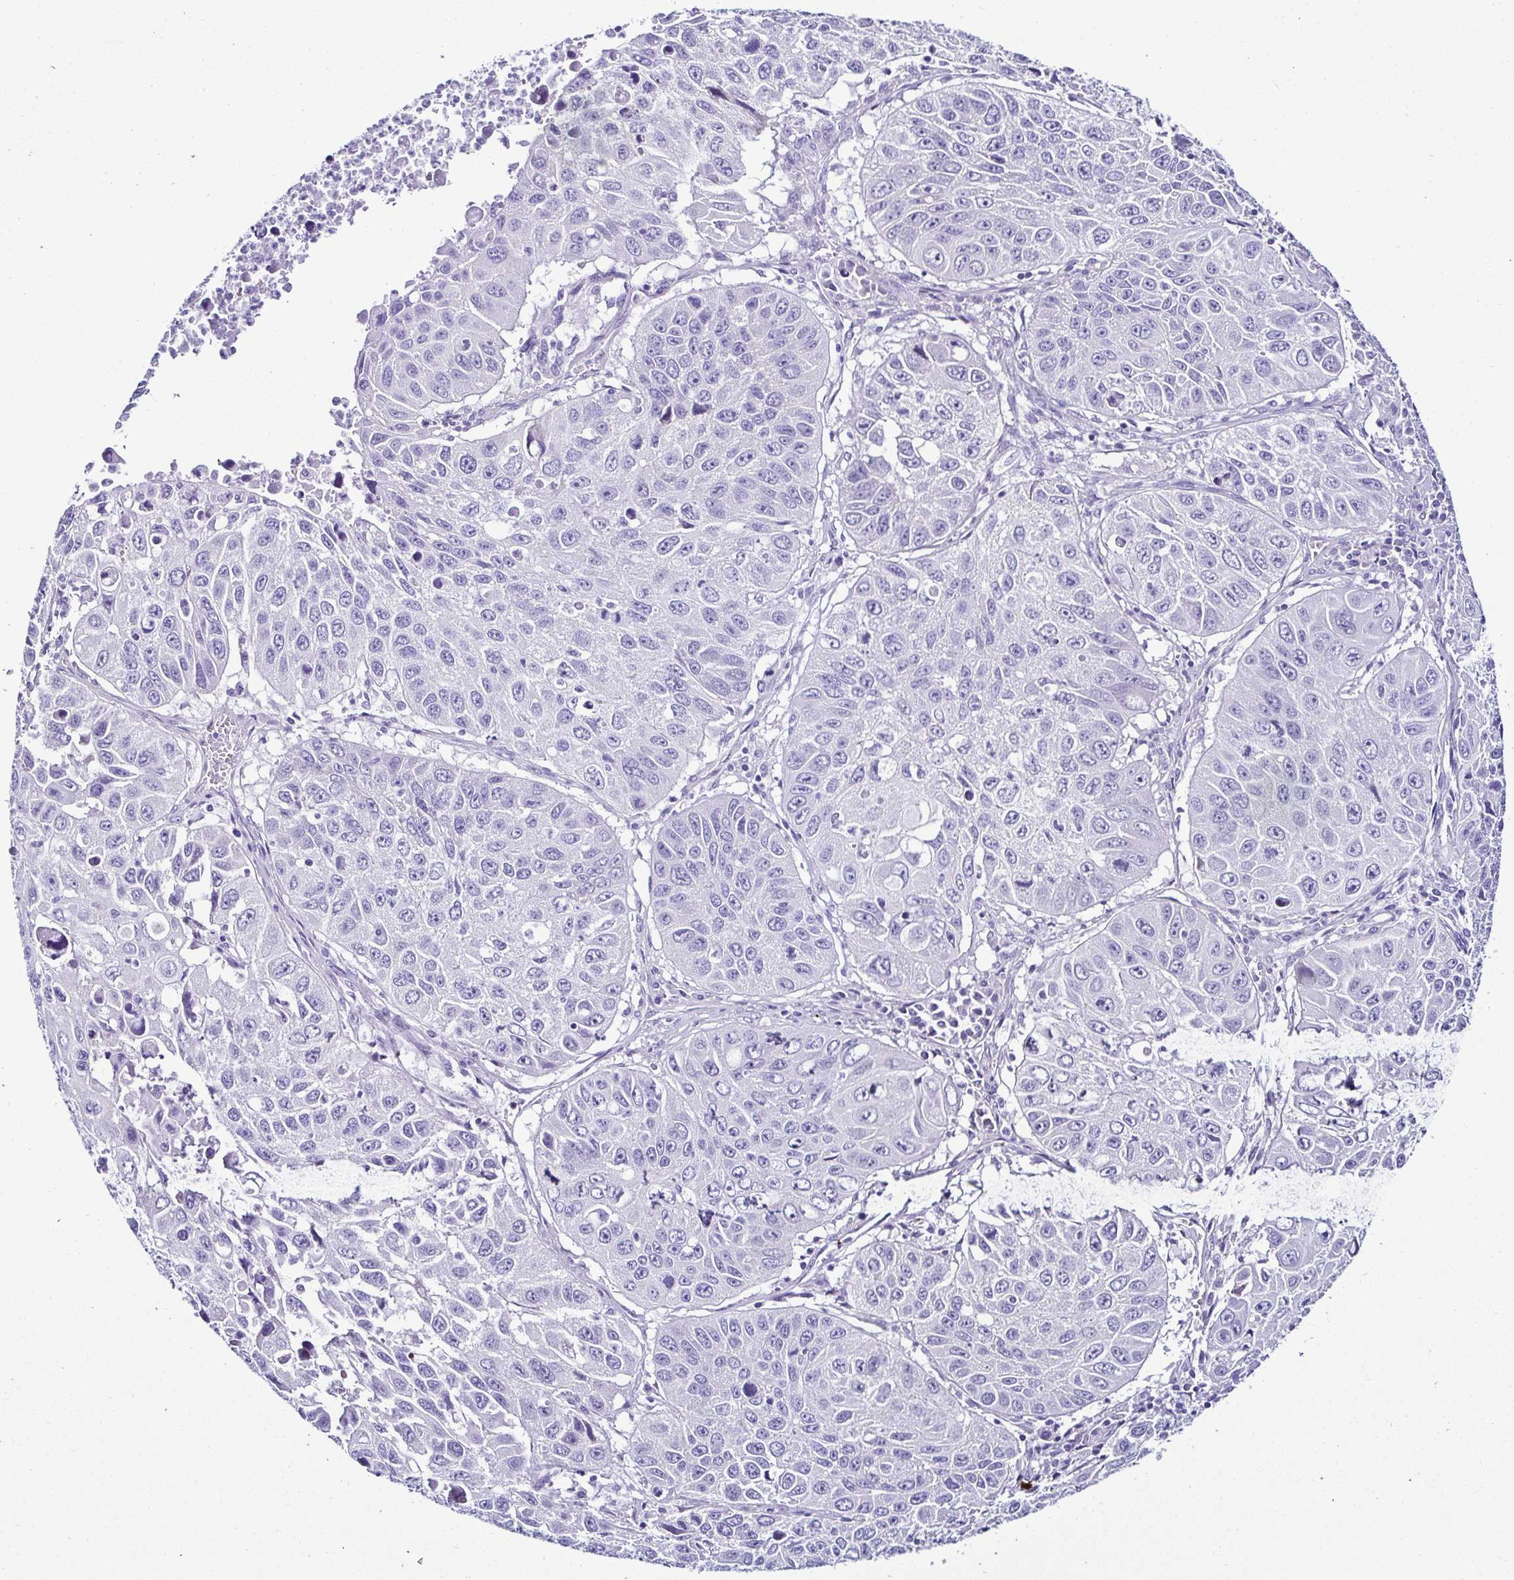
{"staining": {"intensity": "negative", "quantity": "none", "location": "none"}, "tissue": "lung cancer", "cell_type": "Tumor cells", "image_type": "cancer", "snomed": [{"axis": "morphology", "description": "Squamous cell carcinoma, NOS"}, {"axis": "topography", "description": "Lung"}], "caption": "Tumor cells are negative for brown protein staining in lung cancer (squamous cell carcinoma).", "gene": "SRL", "patient": {"sex": "female", "age": 61}}